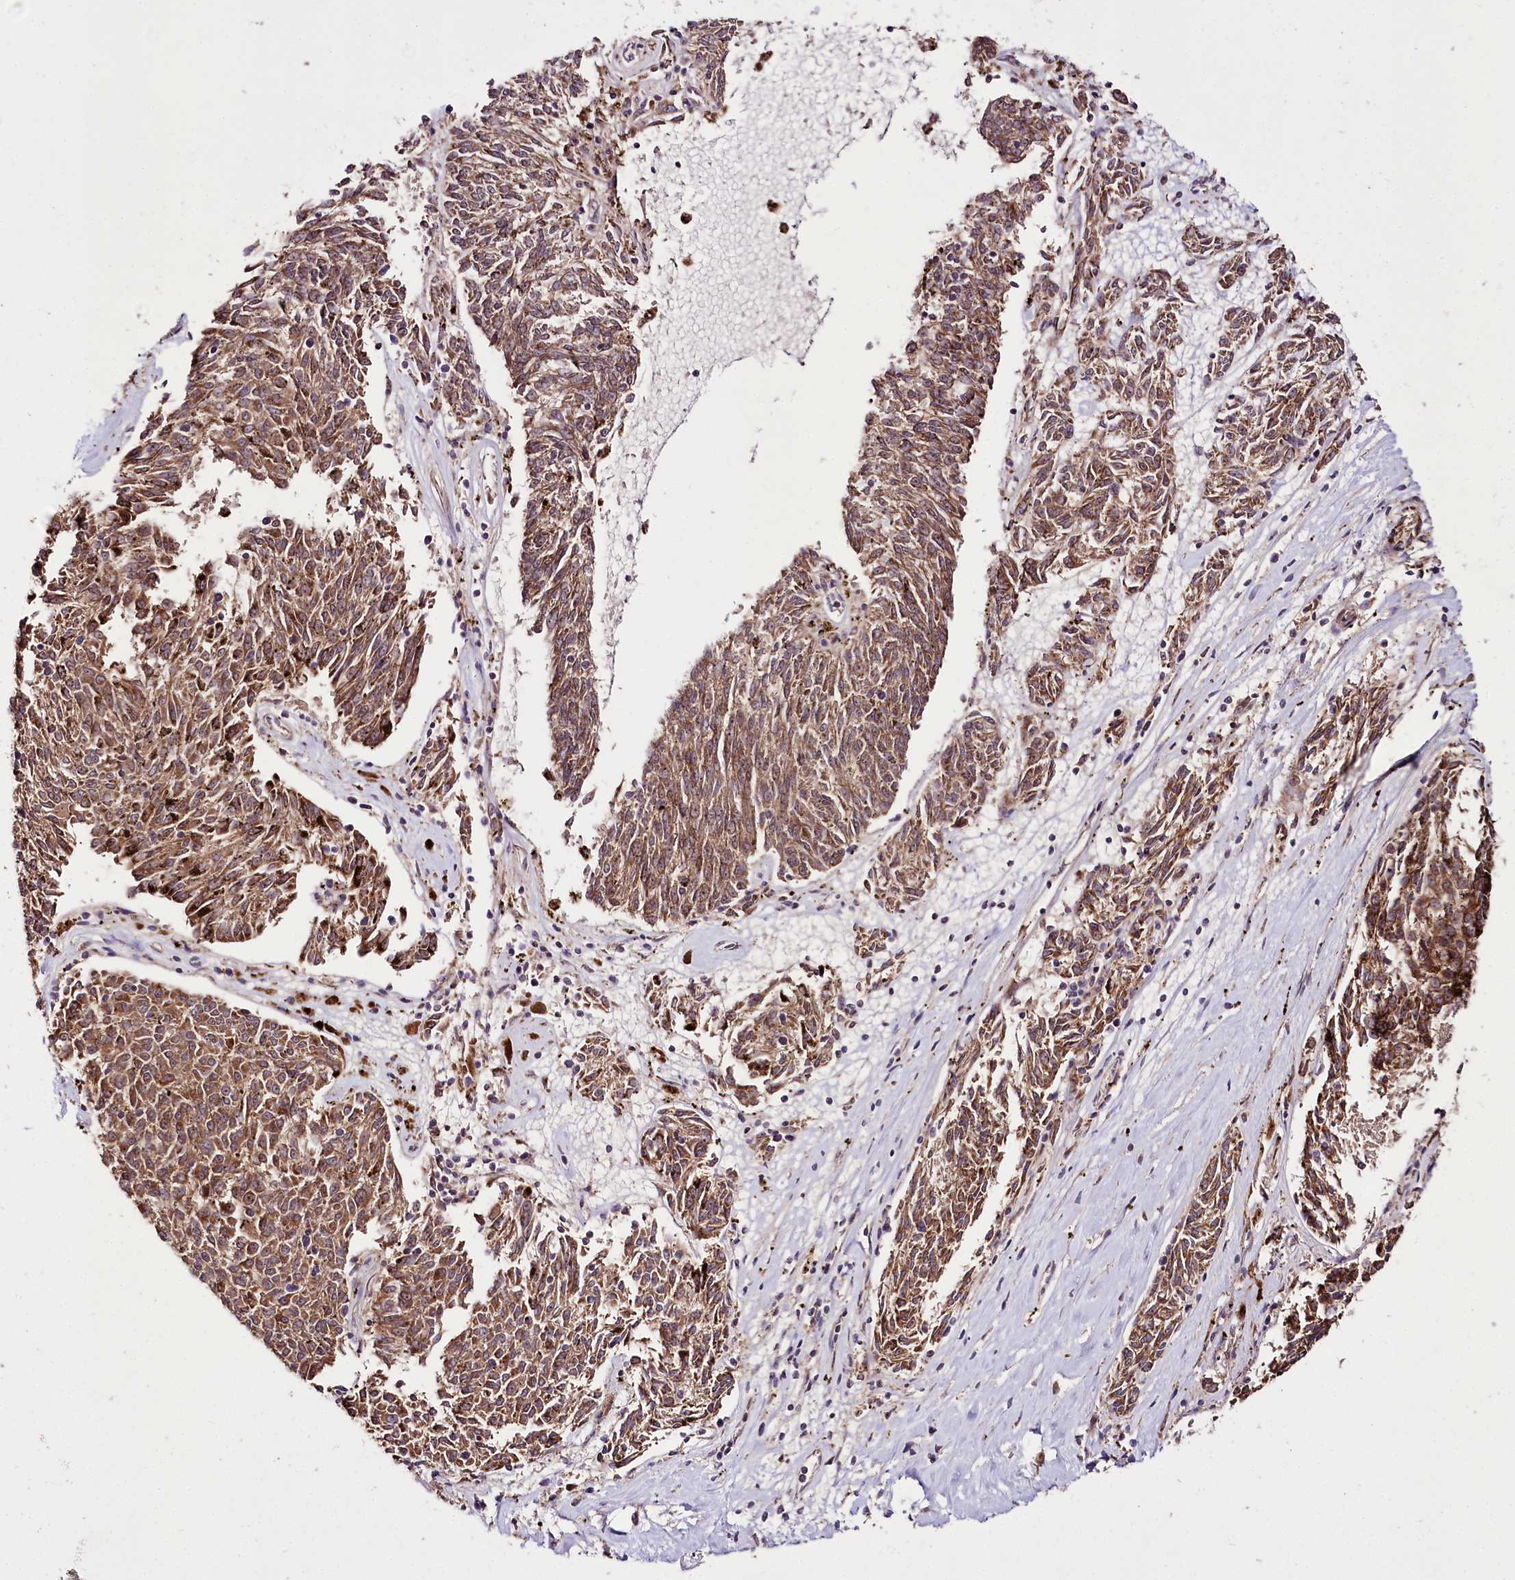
{"staining": {"intensity": "moderate", "quantity": ">75%", "location": "cytoplasmic/membranous"}, "tissue": "melanoma", "cell_type": "Tumor cells", "image_type": "cancer", "snomed": [{"axis": "morphology", "description": "Malignant melanoma, NOS"}, {"axis": "topography", "description": "Skin"}], "caption": "Immunohistochemical staining of malignant melanoma shows moderate cytoplasmic/membranous protein staining in approximately >75% of tumor cells. Nuclei are stained in blue.", "gene": "RAB7A", "patient": {"sex": "female", "age": 72}}